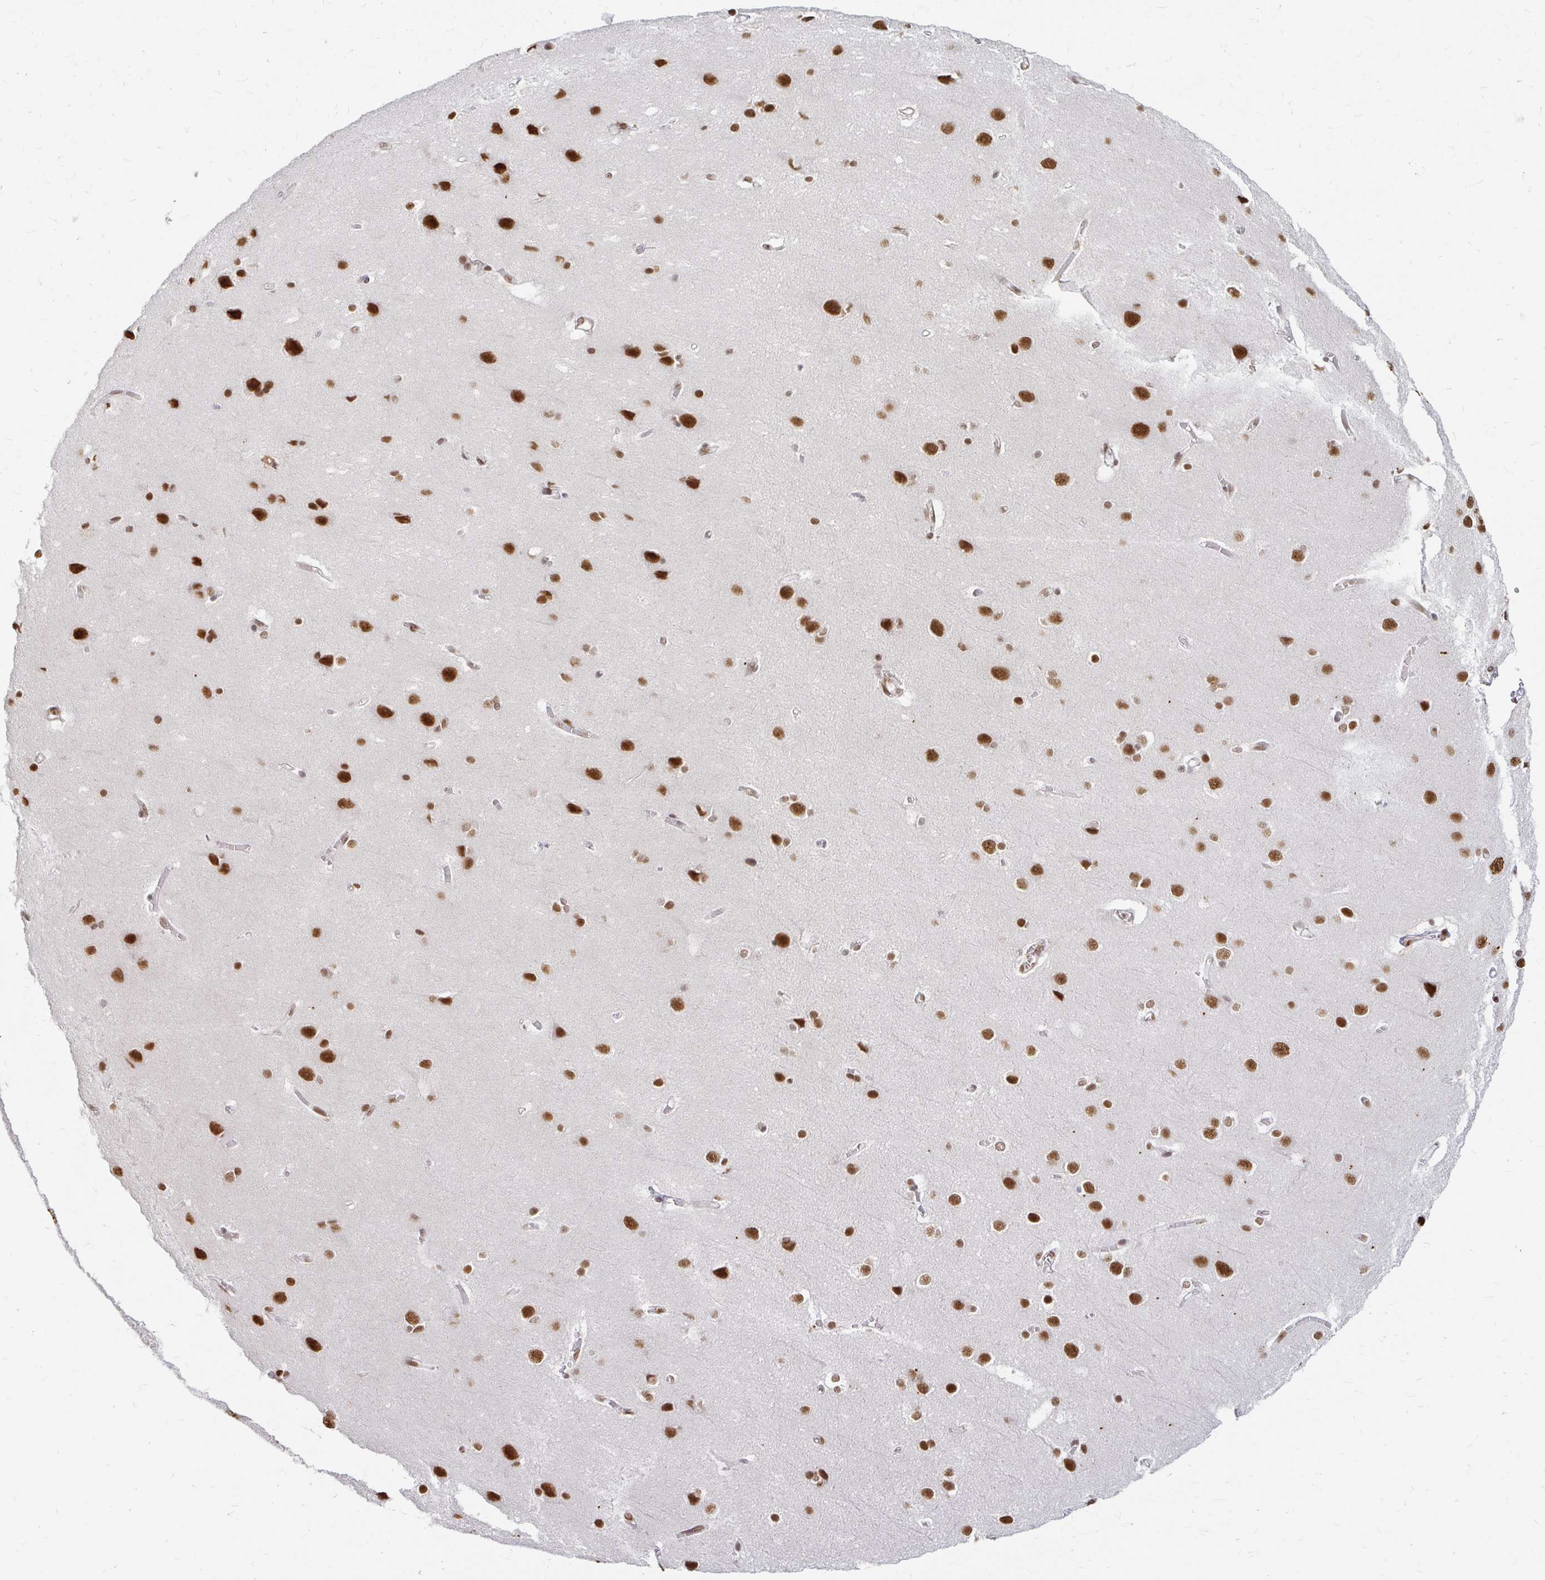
{"staining": {"intensity": "negative", "quantity": "none", "location": "none"}, "tissue": "cerebral cortex", "cell_type": "Endothelial cells", "image_type": "normal", "snomed": [{"axis": "morphology", "description": "Normal tissue, NOS"}, {"axis": "topography", "description": "Cerebral cortex"}], "caption": "Protein analysis of unremarkable cerebral cortex displays no significant expression in endothelial cells.", "gene": "HNRNPU", "patient": {"sex": "male", "age": 37}}